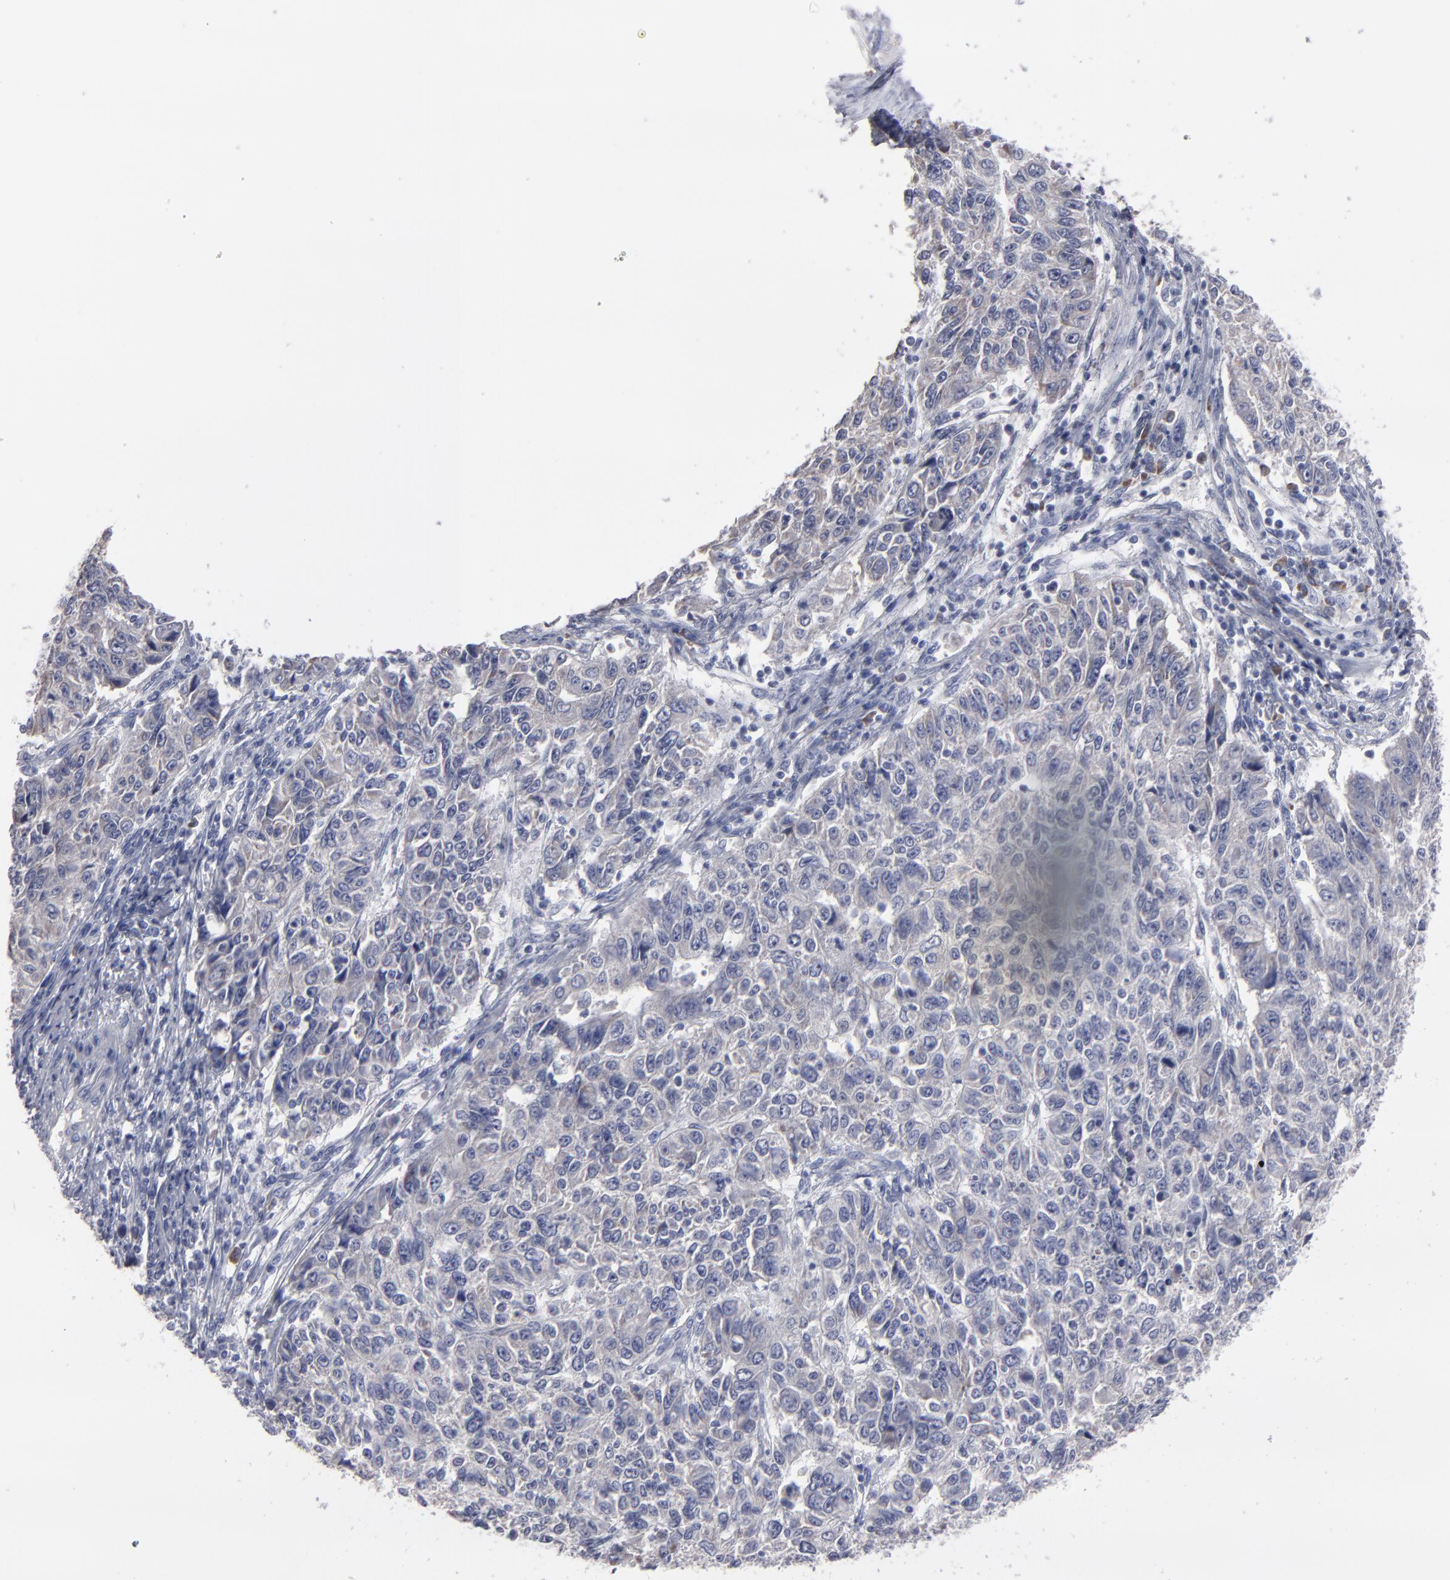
{"staining": {"intensity": "weak", "quantity": ">75%", "location": "cytoplasmic/membranous"}, "tissue": "endometrial cancer", "cell_type": "Tumor cells", "image_type": "cancer", "snomed": [{"axis": "morphology", "description": "Adenocarcinoma, NOS"}, {"axis": "topography", "description": "Endometrium"}], "caption": "Brown immunohistochemical staining in human endometrial cancer (adenocarcinoma) shows weak cytoplasmic/membranous expression in about >75% of tumor cells. (IHC, brightfield microscopy, high magnification).", "gene": "CCDC80", "patient": {"sex": "female", "age": 42}}